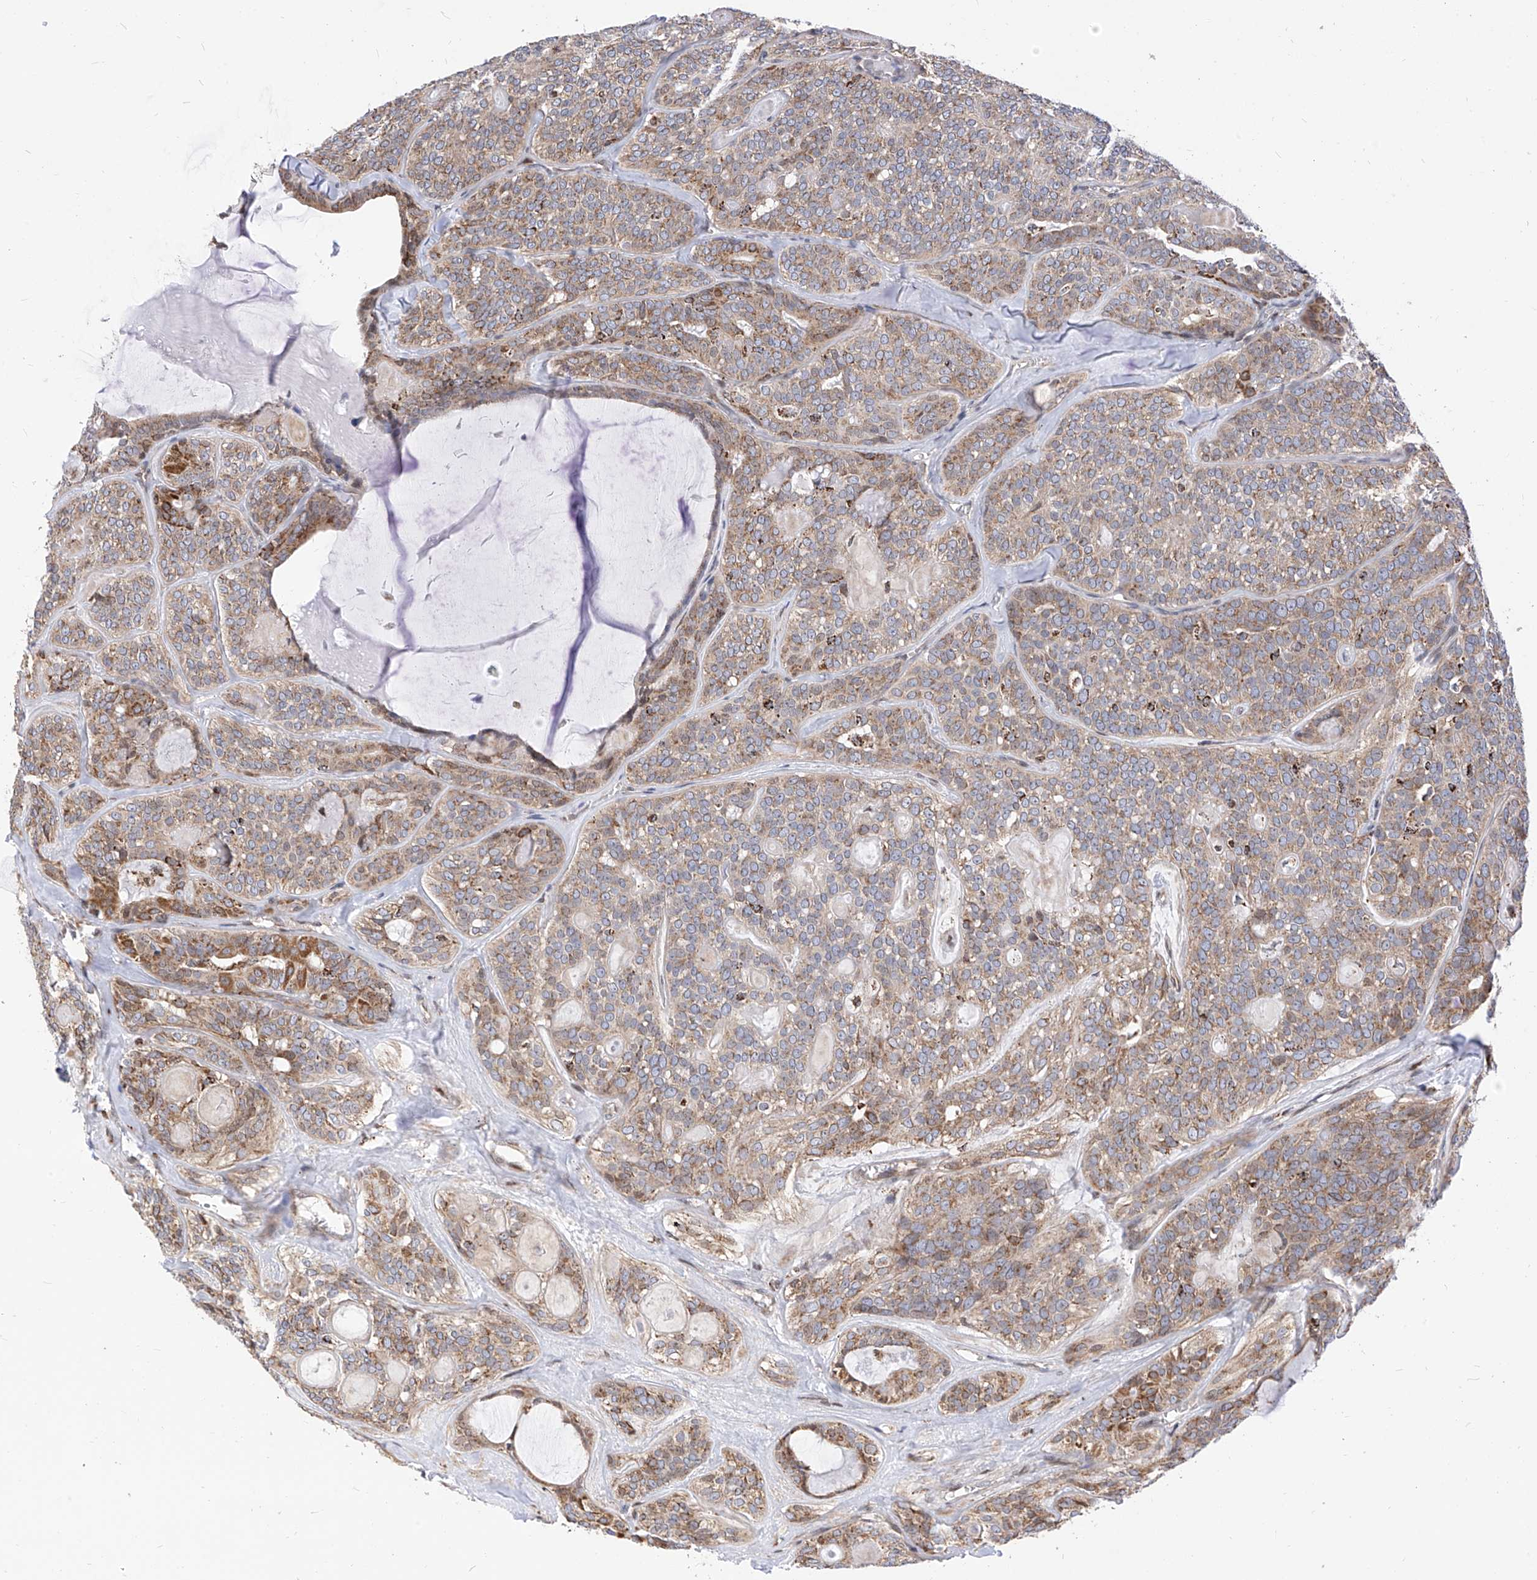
{"staining": {"intensity": "moderate", "quantity": ">75%", "location": "cytoplasmic/membranous"}, "tissue": "head and neck cancer", "cell_type": "Tumor cells", "image_type": "cancer", "snomed": [{"axis": "morphology", "description": "Adenocarcinoma, NOS"}, {"axis": "topography", "description": "Head-Neck"}], "caption": "IHC micrograph of neoplastic tissue: head and neck cancer (adenocarcinoma) stained using immunohistochemistry (IHC) demonstrates medium levels of moderate protein expression localized specifically in the cytoplasmic/membranous of tumor cells, appearing as a cytoplasmic/membranous brown color.", "gene": "TTLL8", "patient": {"sex": "male", "age": 66}}